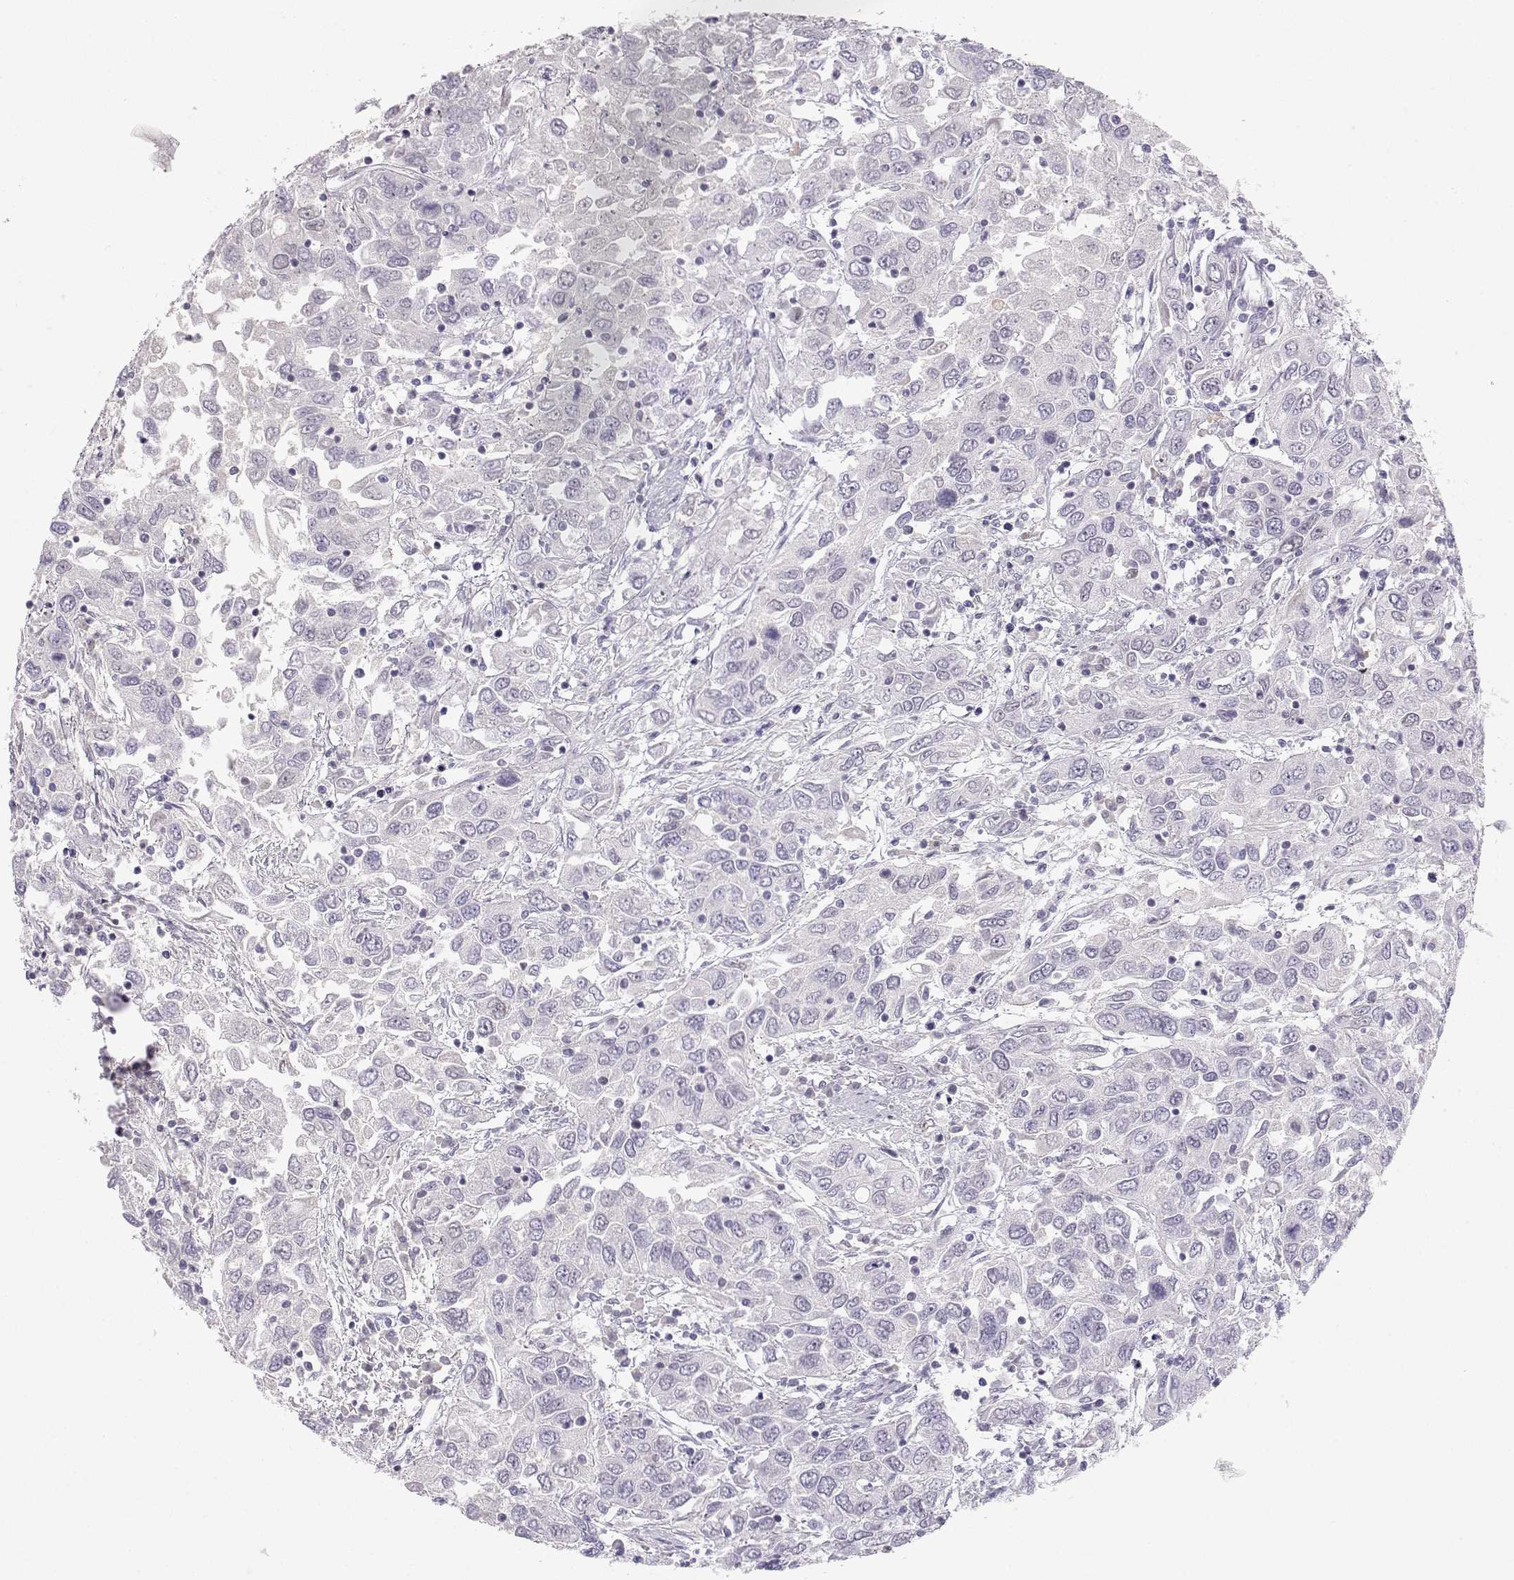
{"staining": {"intensity": "negative", "quantity": "none", "location": "none"}, "tissue": "urothelial cancer", "cell_type": "Tumor cells", "image_type": "cancer", "snomed": [{"axis": "morphology", "description": "Urothelial carcinoma, High grade"}, {"axis": "topography", "description": "Urinary bladder"}], "caption": "Photomicrograph shows no protein staining in tumor cells of urothelial cancer tissue.", "gene": "OPN5", "patient": {"sex": "male", "age": 76}}